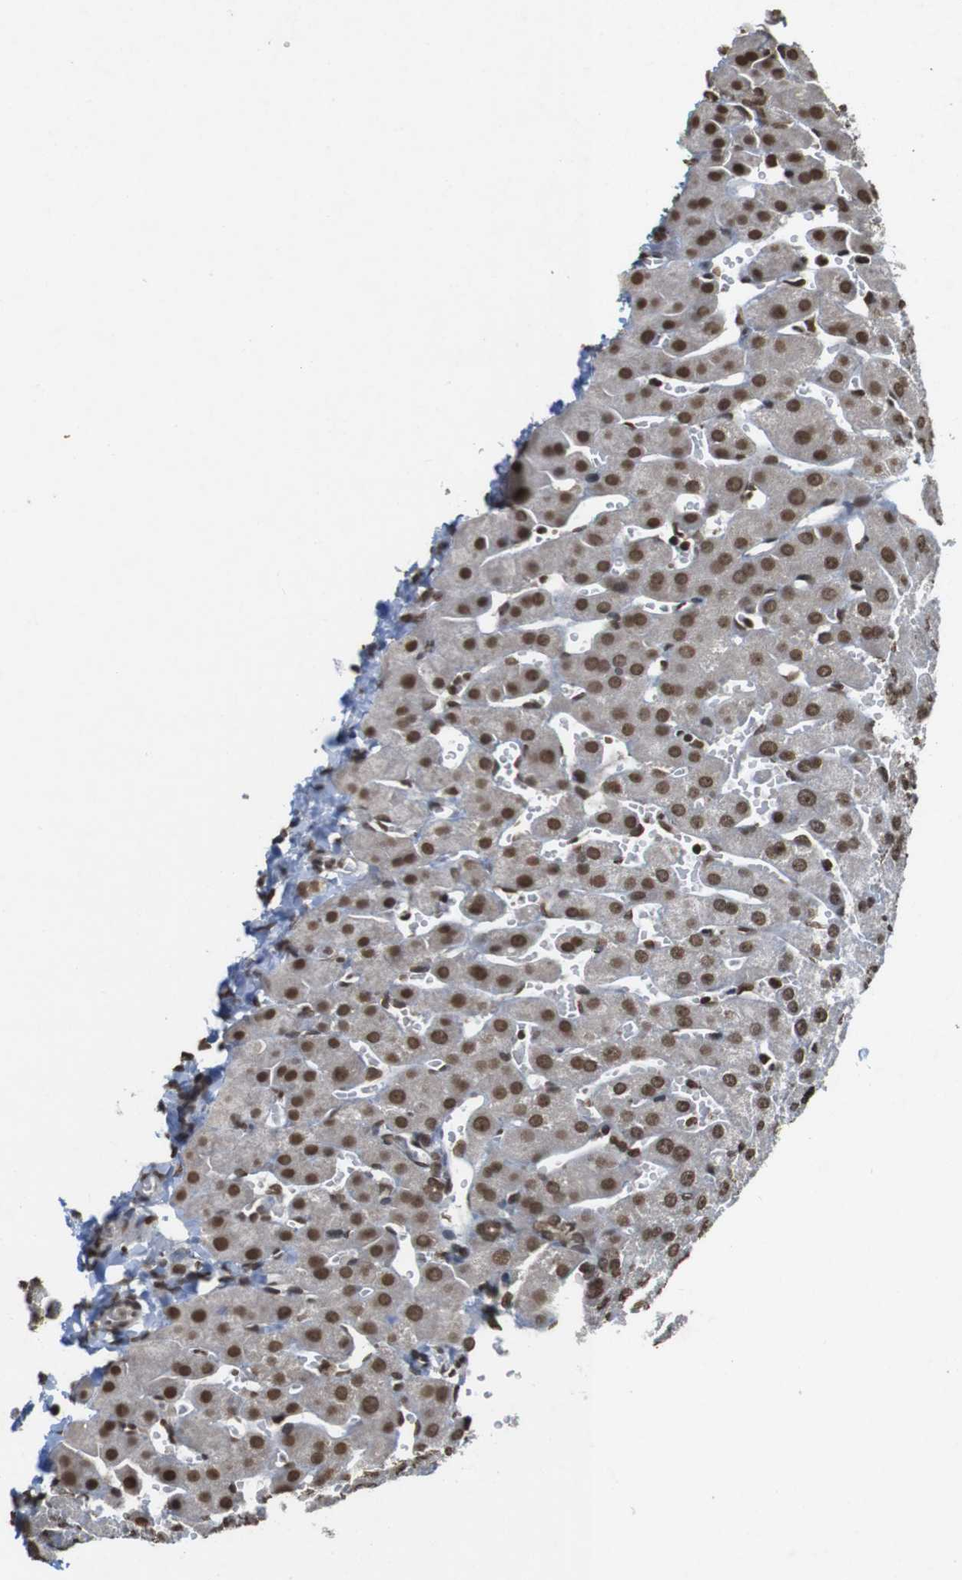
{"staining": {"intensity": "moderate", "quantity": ">75%", "location": "nuclear"}, "tissue": "liver", "cell_type": "Cholangiocytes", "image_type": "normal", "snomed": [{"axis": "morphology", "description": "Normal tissue, NOS"}, {"axis": "morphology", "description": "Fibrosis, NOS"}, {"axis": "topography", "description": "Liver"}], "caption": "Immunohistochemistry of unremarkable human liver reveals medium levels of moderate nuclear positivity in approximately >75% of cholangiocytes.", "gene": "FOXA3", "patient": {"sex": "female", "age": 29}}